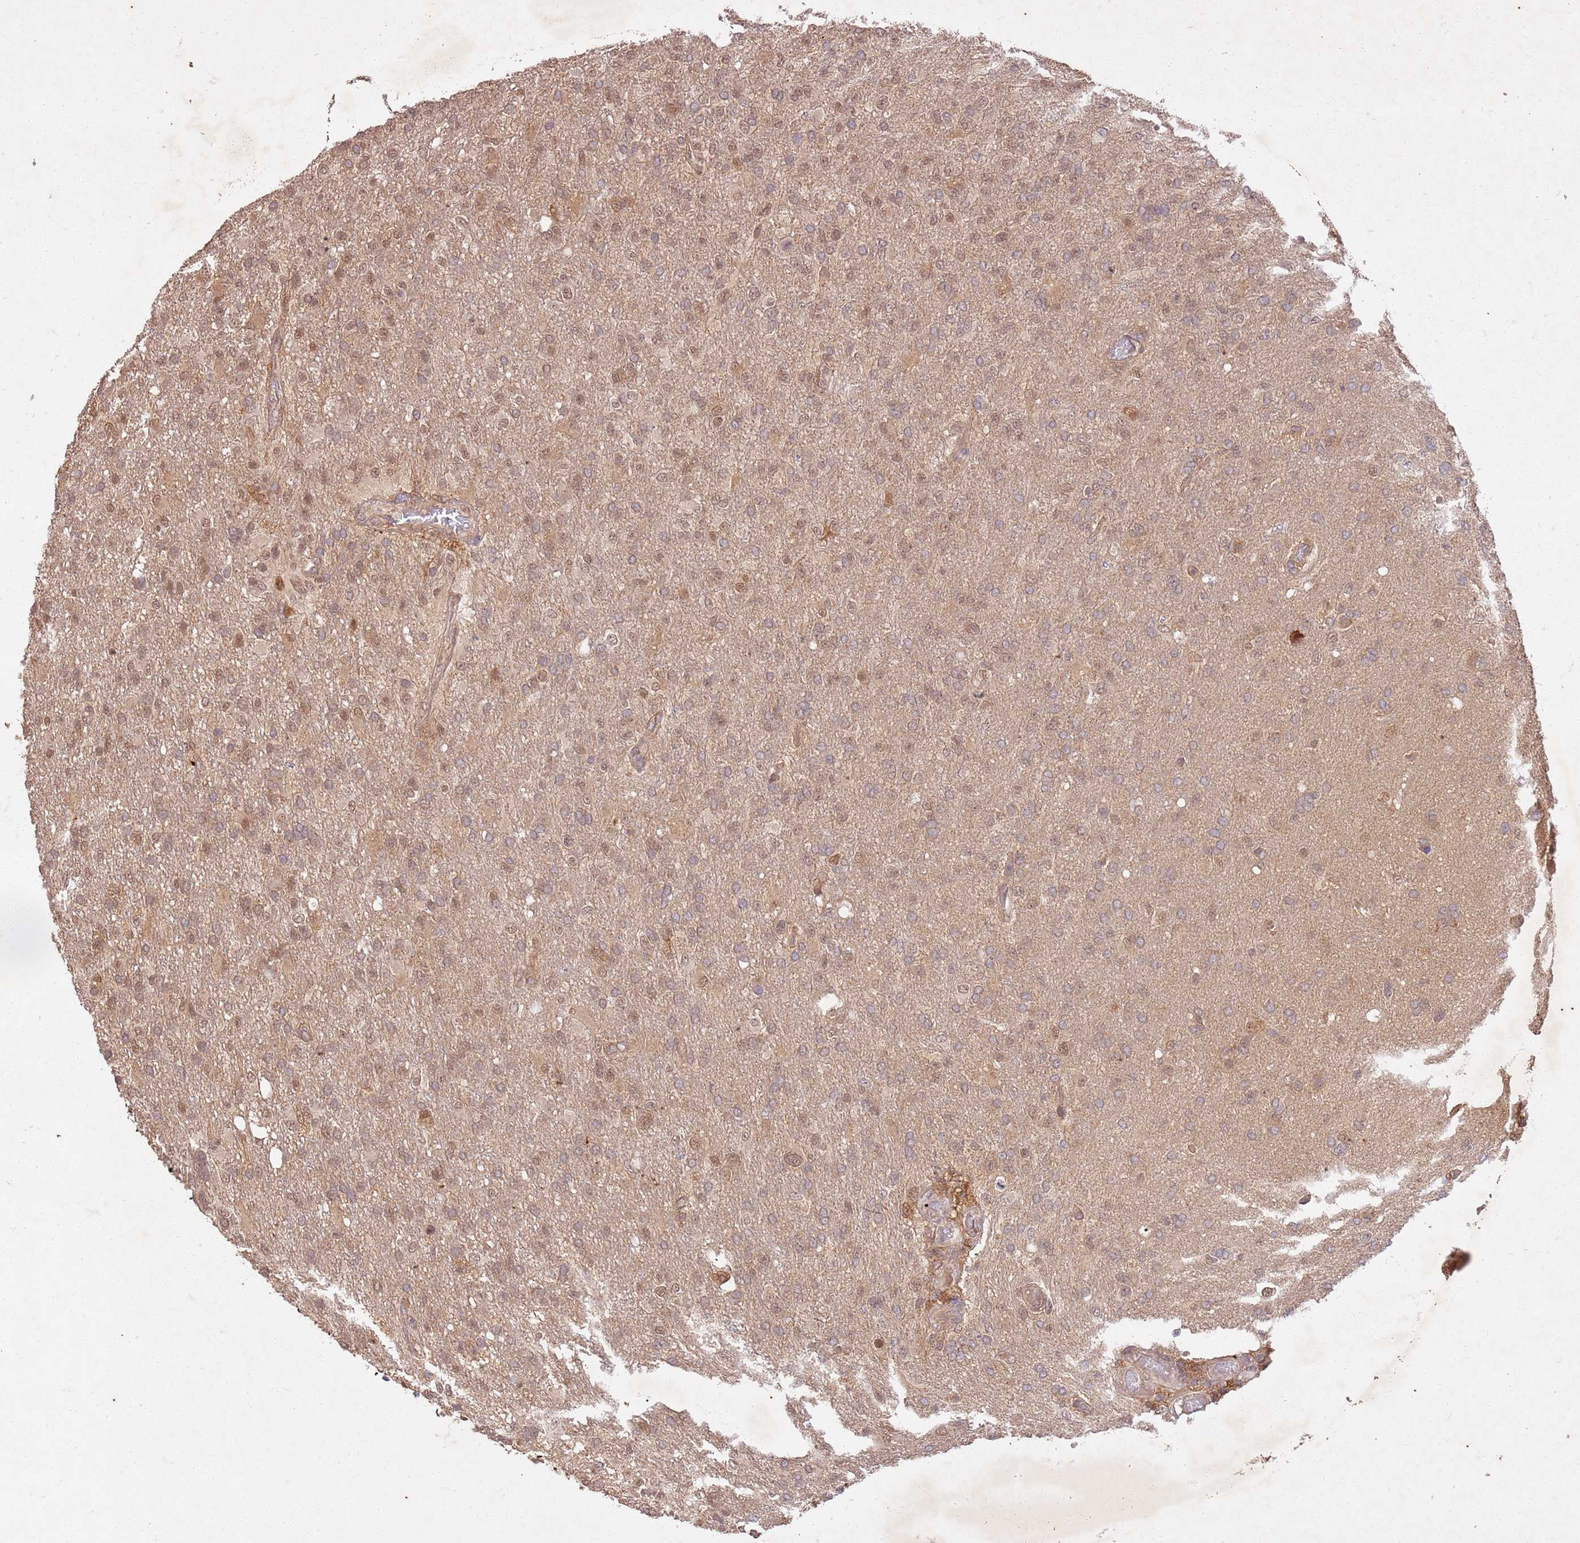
{"staining": {"intensity": "moderate", "quantity": "<25%", "location": "cytoplasmic/membranous,nuclear"}, "tissue": "glioma", "cell_type": "Tumor cells", "image_type": "cancer", "snomed": [{"axis": "morphology", "description": "Glioma, malignant, High grade"}, {"axis": "topography", "description": "Brain"}], "caption": "Protein staining by immunohistochemistry shows moderate cytoplasmic/membranous and nuclear expression in about <25% of tumor cells in high-grade glioma (malignant).", "gene": "UBE3A", "patient": {"sex": "female", "age": 74}}